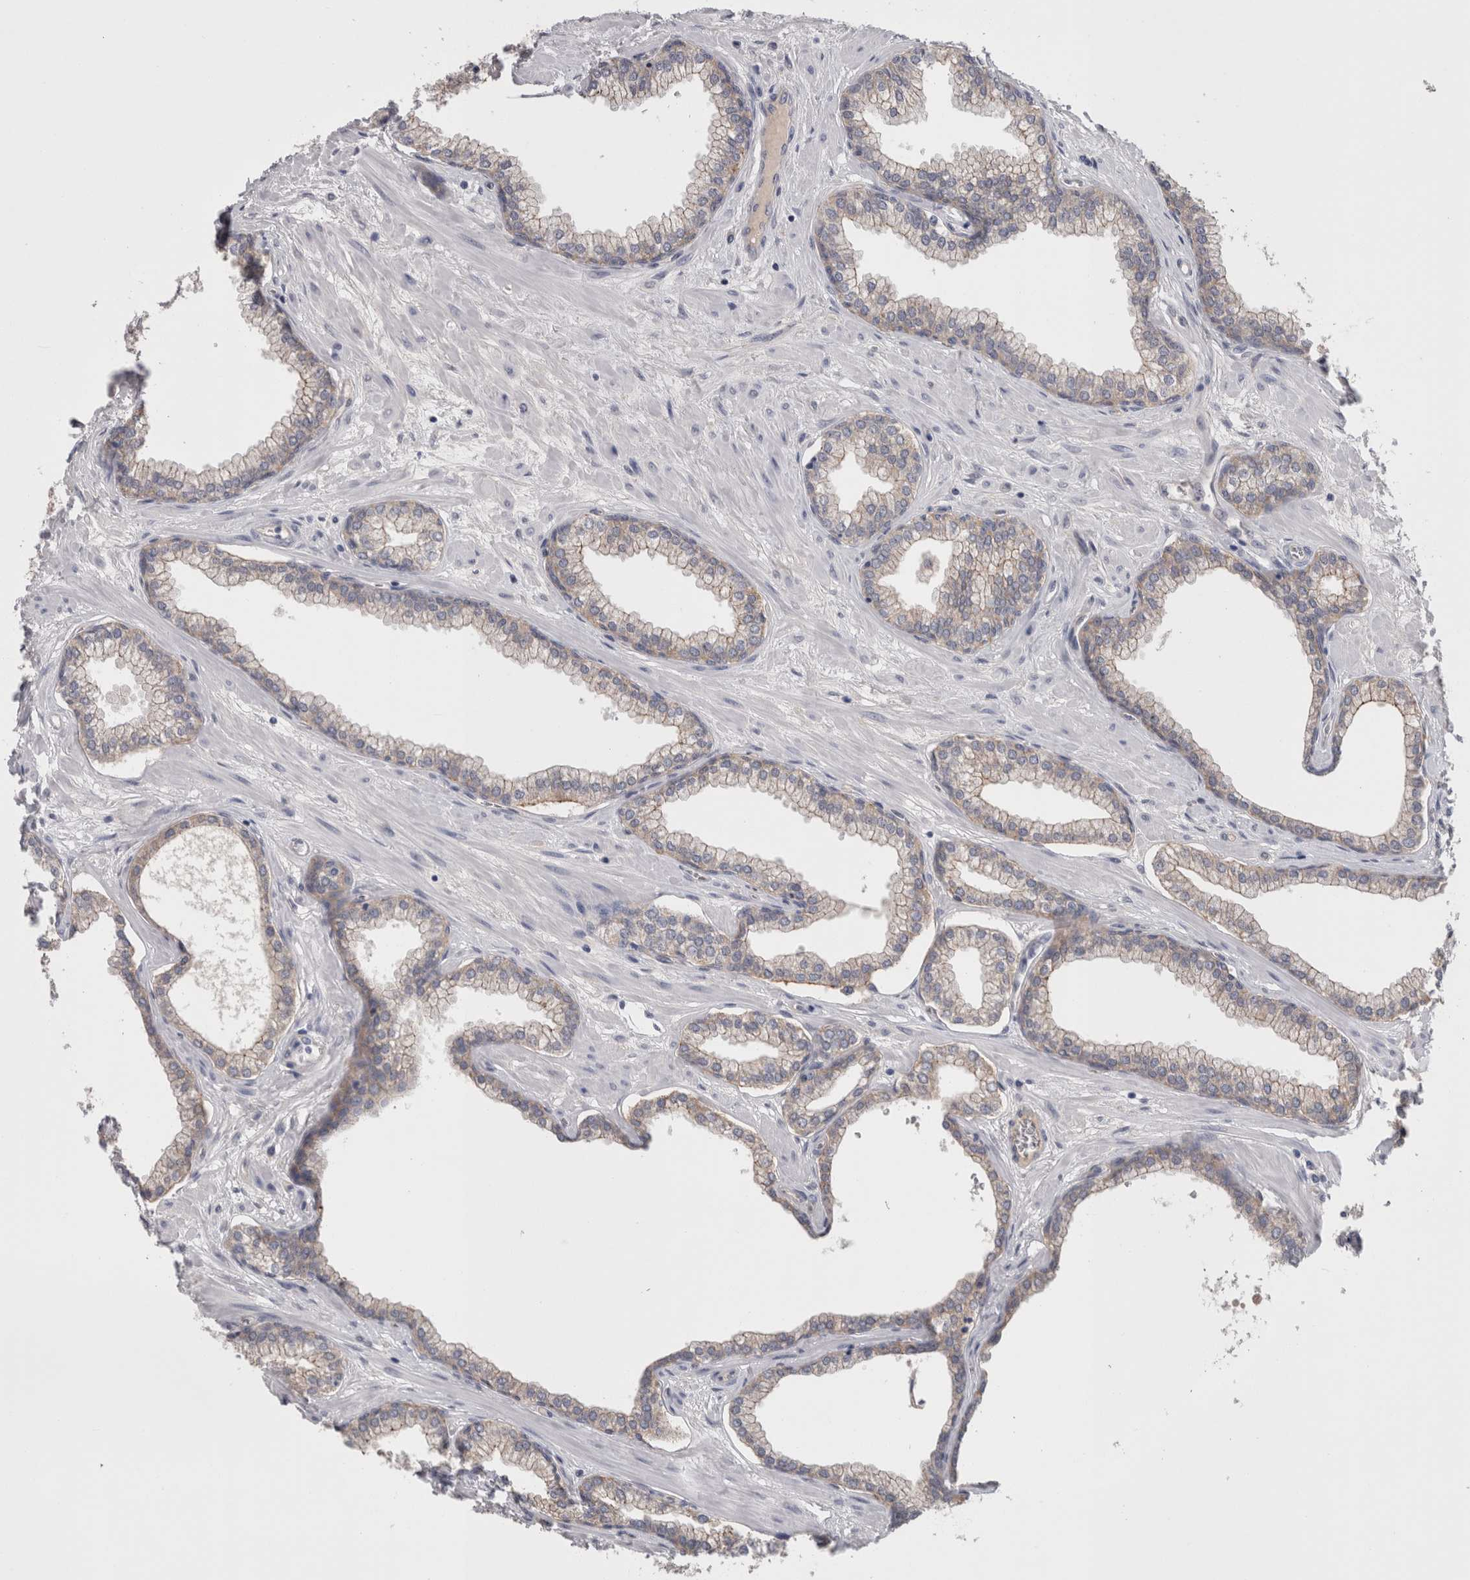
{"staining": {"intensity": "moderate", "quantity": "25%-75%", "location": "cytoplasmic/membranous"}, "tissue": "prostate", "cell_type": "Glandular cells", "image_type": "normal", "snomed": [{"axis": "morphology", "description": "Normal tissue, NOS"}, {"axis": "morphology", "description": "Urothelial carcinoma, Low grade"}, {"axis": "topography", "description": "Urinary bladder"}, {"axis": "topography", "description": "Prostate"}], "caption": "A high-resolution micrograph shows immunohistochemistry (IHC) staining of normal prostate, which reveals moderate cytoplasmic/membranous positivity in about 25%-75% of glandular cells.", "gene": "NECTIN2", "patient": {"sex": "male", "age": 60}}